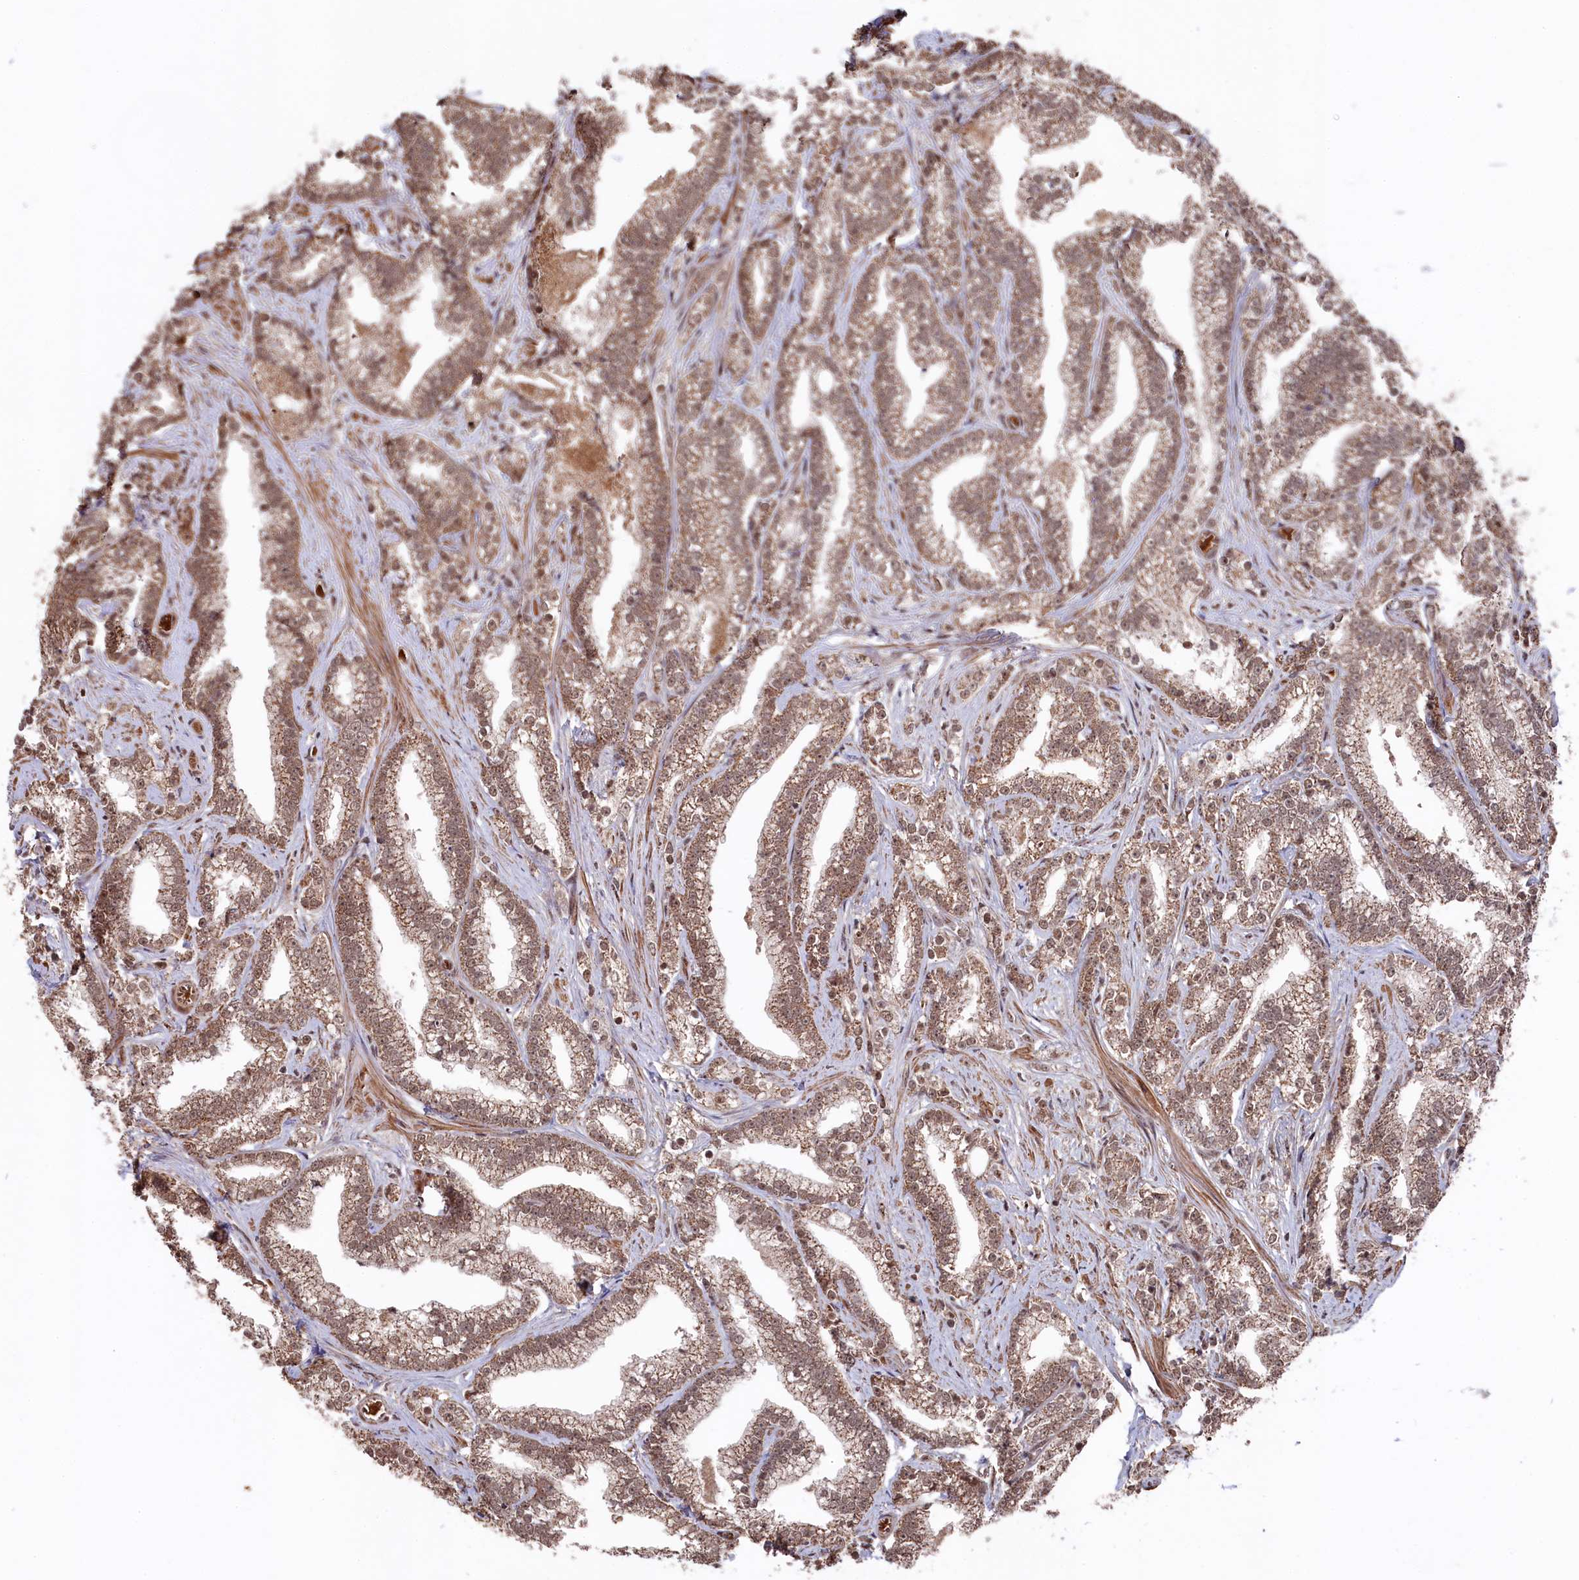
{"staining": {"intensity": "moderate", "quantity": ">75%", "location": "cytoplasmic/membranous"}, "tissue": "prostate cancer", "cell_type": "Tumor cells", "image_type": "cancer", "snomed": [{"axis": "morphology", "description": "Adenocarcinoma, High grade"}, {"axis": "topography", "description": "Prostate and seminal vesicle, NOS"}], "caption": "Prostate cancer (high-grade adenocarcinoma) tissue shows moderate cytoplasmic/membranous positivity in approximately >75% of tumor cells, visualized by immunohistochemistry.", "gene": "CLPX", "patient": {"sex": "male", "age": 67}}